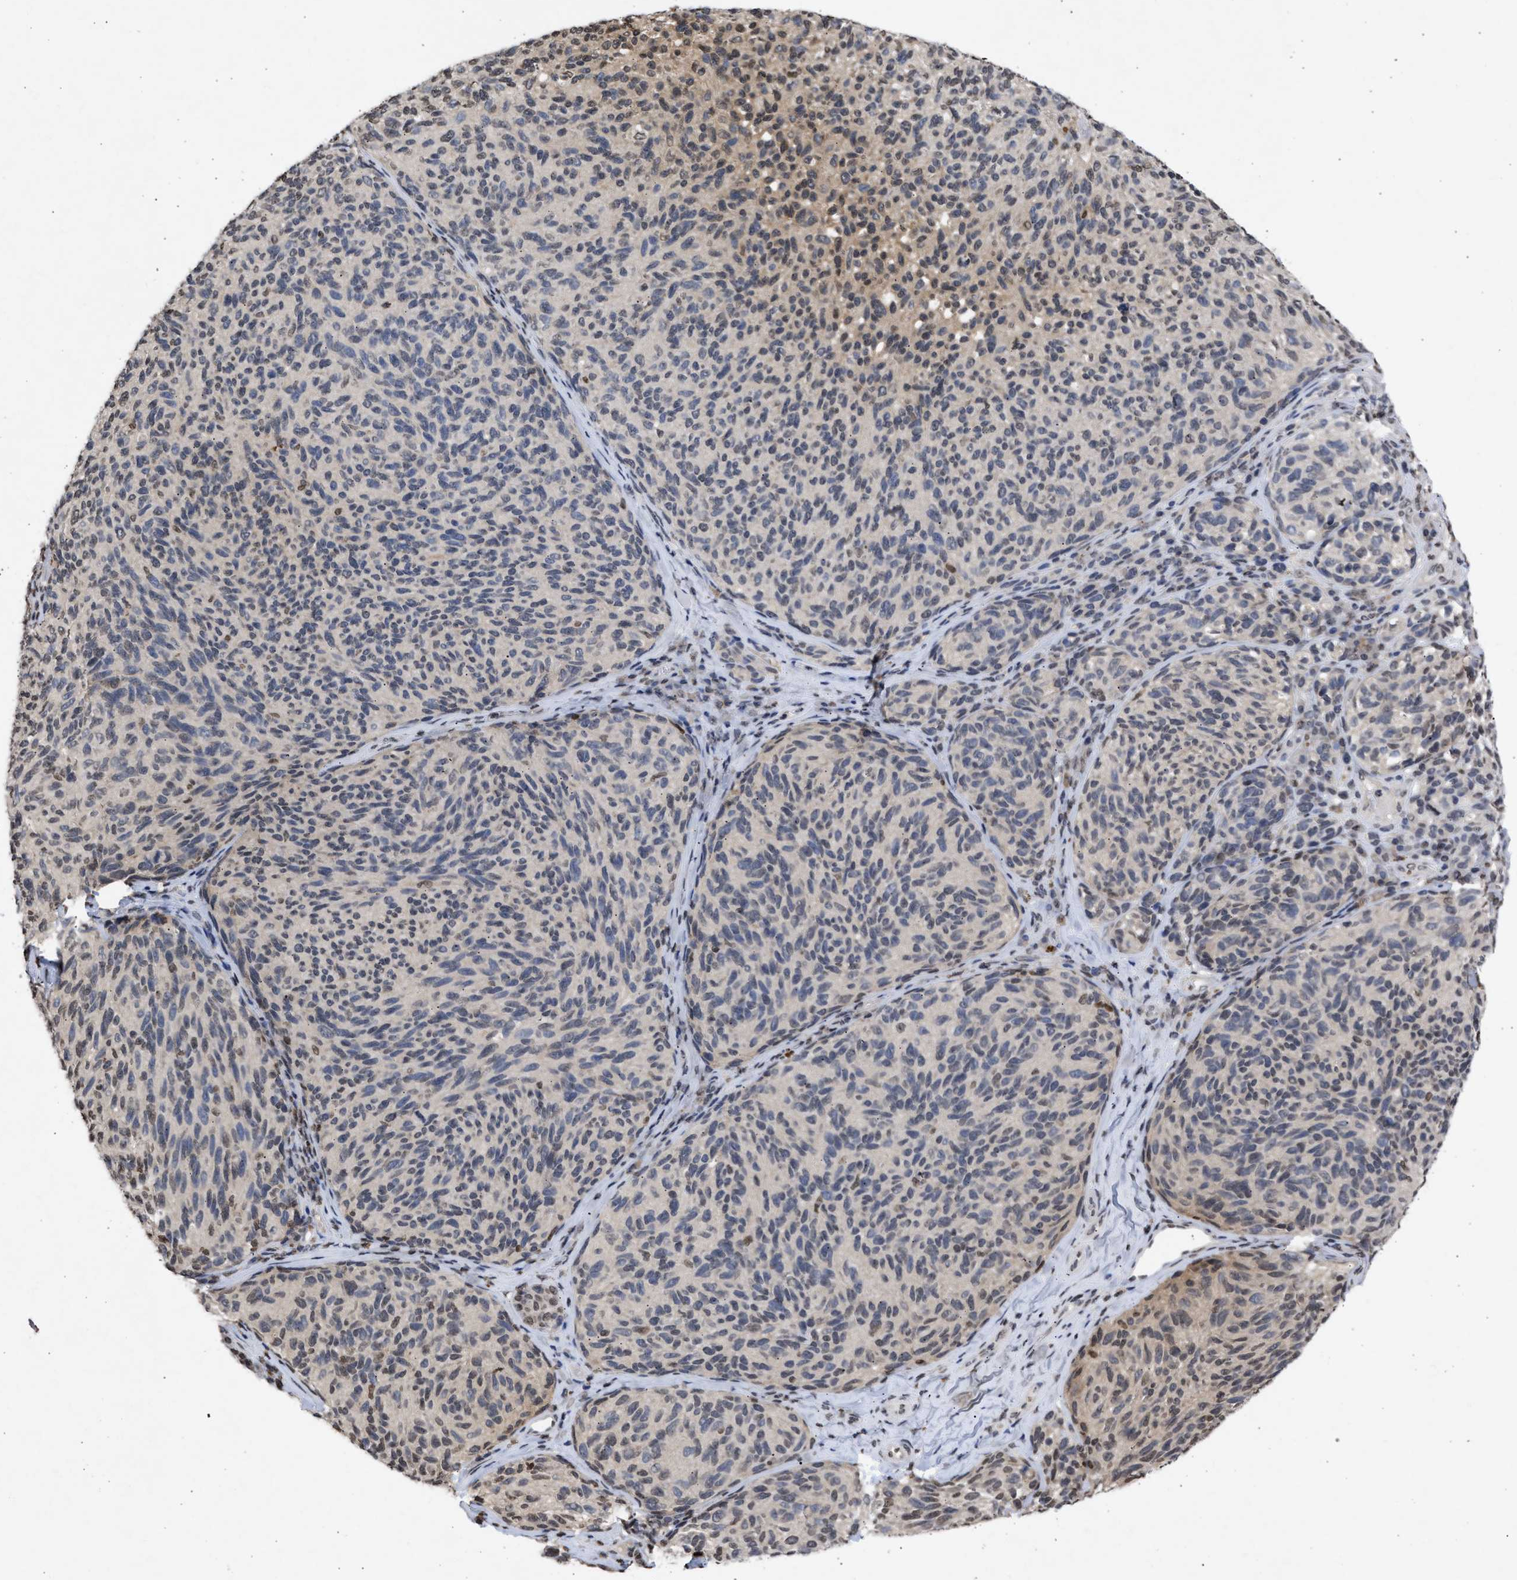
{"staining": {"intensity": "weak", "quantity": "25%-75%", "location": "cytoplasmic/membranous"}, "tissue": "melanoma", "cell_type": "Tumor cells", "image_type": "cancer", "snomed": [{"axis": "morphology", "description": "Malignant melanoma, NOS"}, {"axis": "topography", "description": "Skin"}], "caption": "Malignant melanoma was stained to show a protein in brown. There is low levels of weak cytoplasmic/membranous staining in about 25%-75% of tumor cells. Immunohistochemistry stains the protein of interest in brown and the nuclei are stained blue.", "gene": "NUP35", "patient": {"sex": "female", "age": 73}}